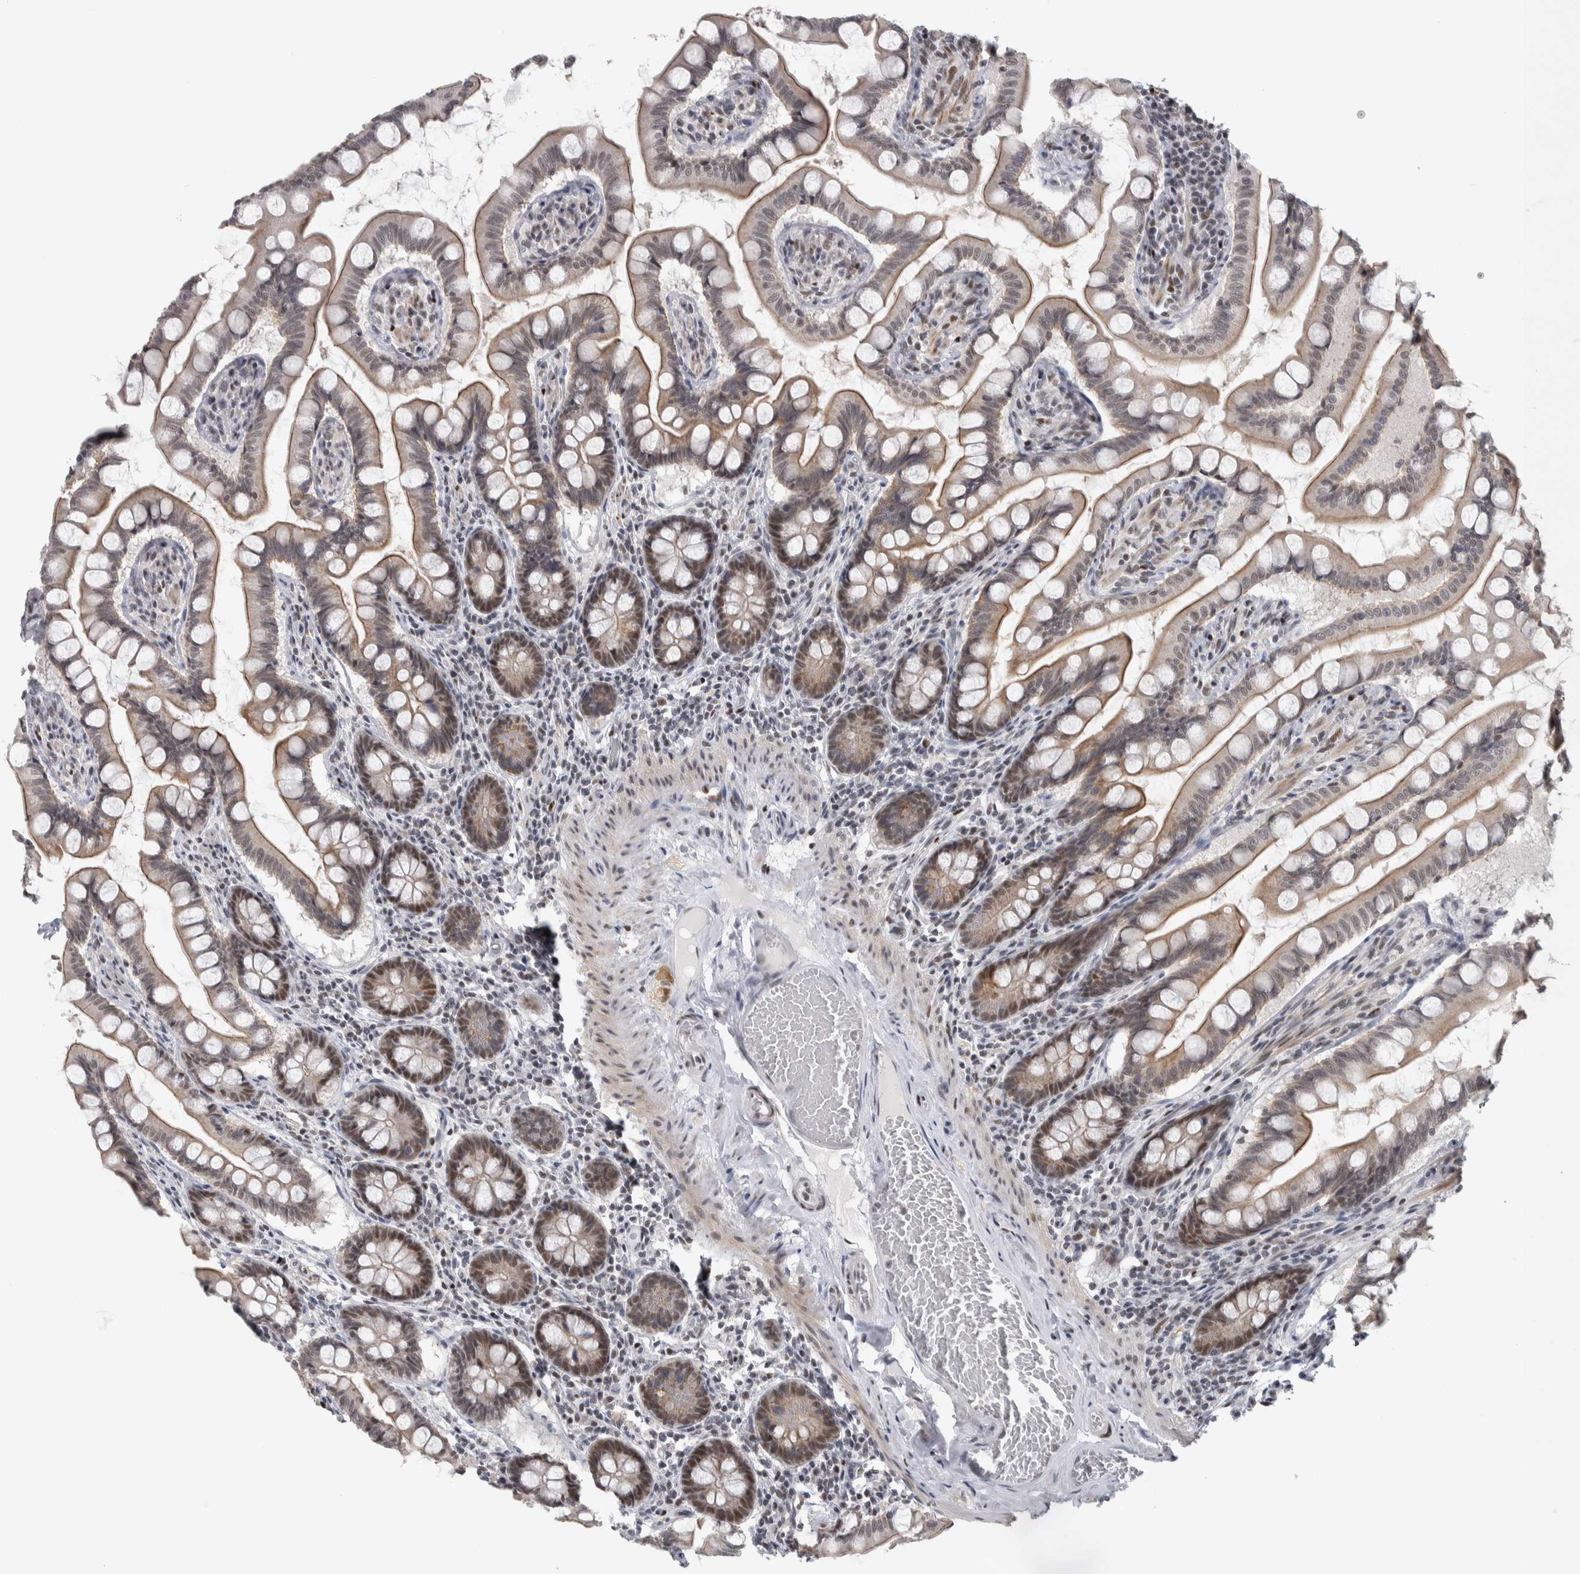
{"staining": {"intensity": "weak", "quantity": "25%-75%", "location": "cytoplasmic/membranous,nuclear"}, "tissue": "small intestine", "cell_type": "Glandular cells", "image_type": "normal", "snomed": [{"axis": "morphology", "description": "Normal tissue, NOS"}, {"axis": "topography", "description": "Small intestine"}], "caption": "The micrograph displays immunohistochemical staining of normal small intestine. There is weak cytoplasmic/membranous,nuclear staining is seen in approximately 25%-75% of glandular cells. The protein is stained brown, and the nuclei are stained in blue (DAB IHC with brightfield microscopy, high magnification).", "gene": "HEXIM2", "patient": {"sex": "male", "age": 41}}